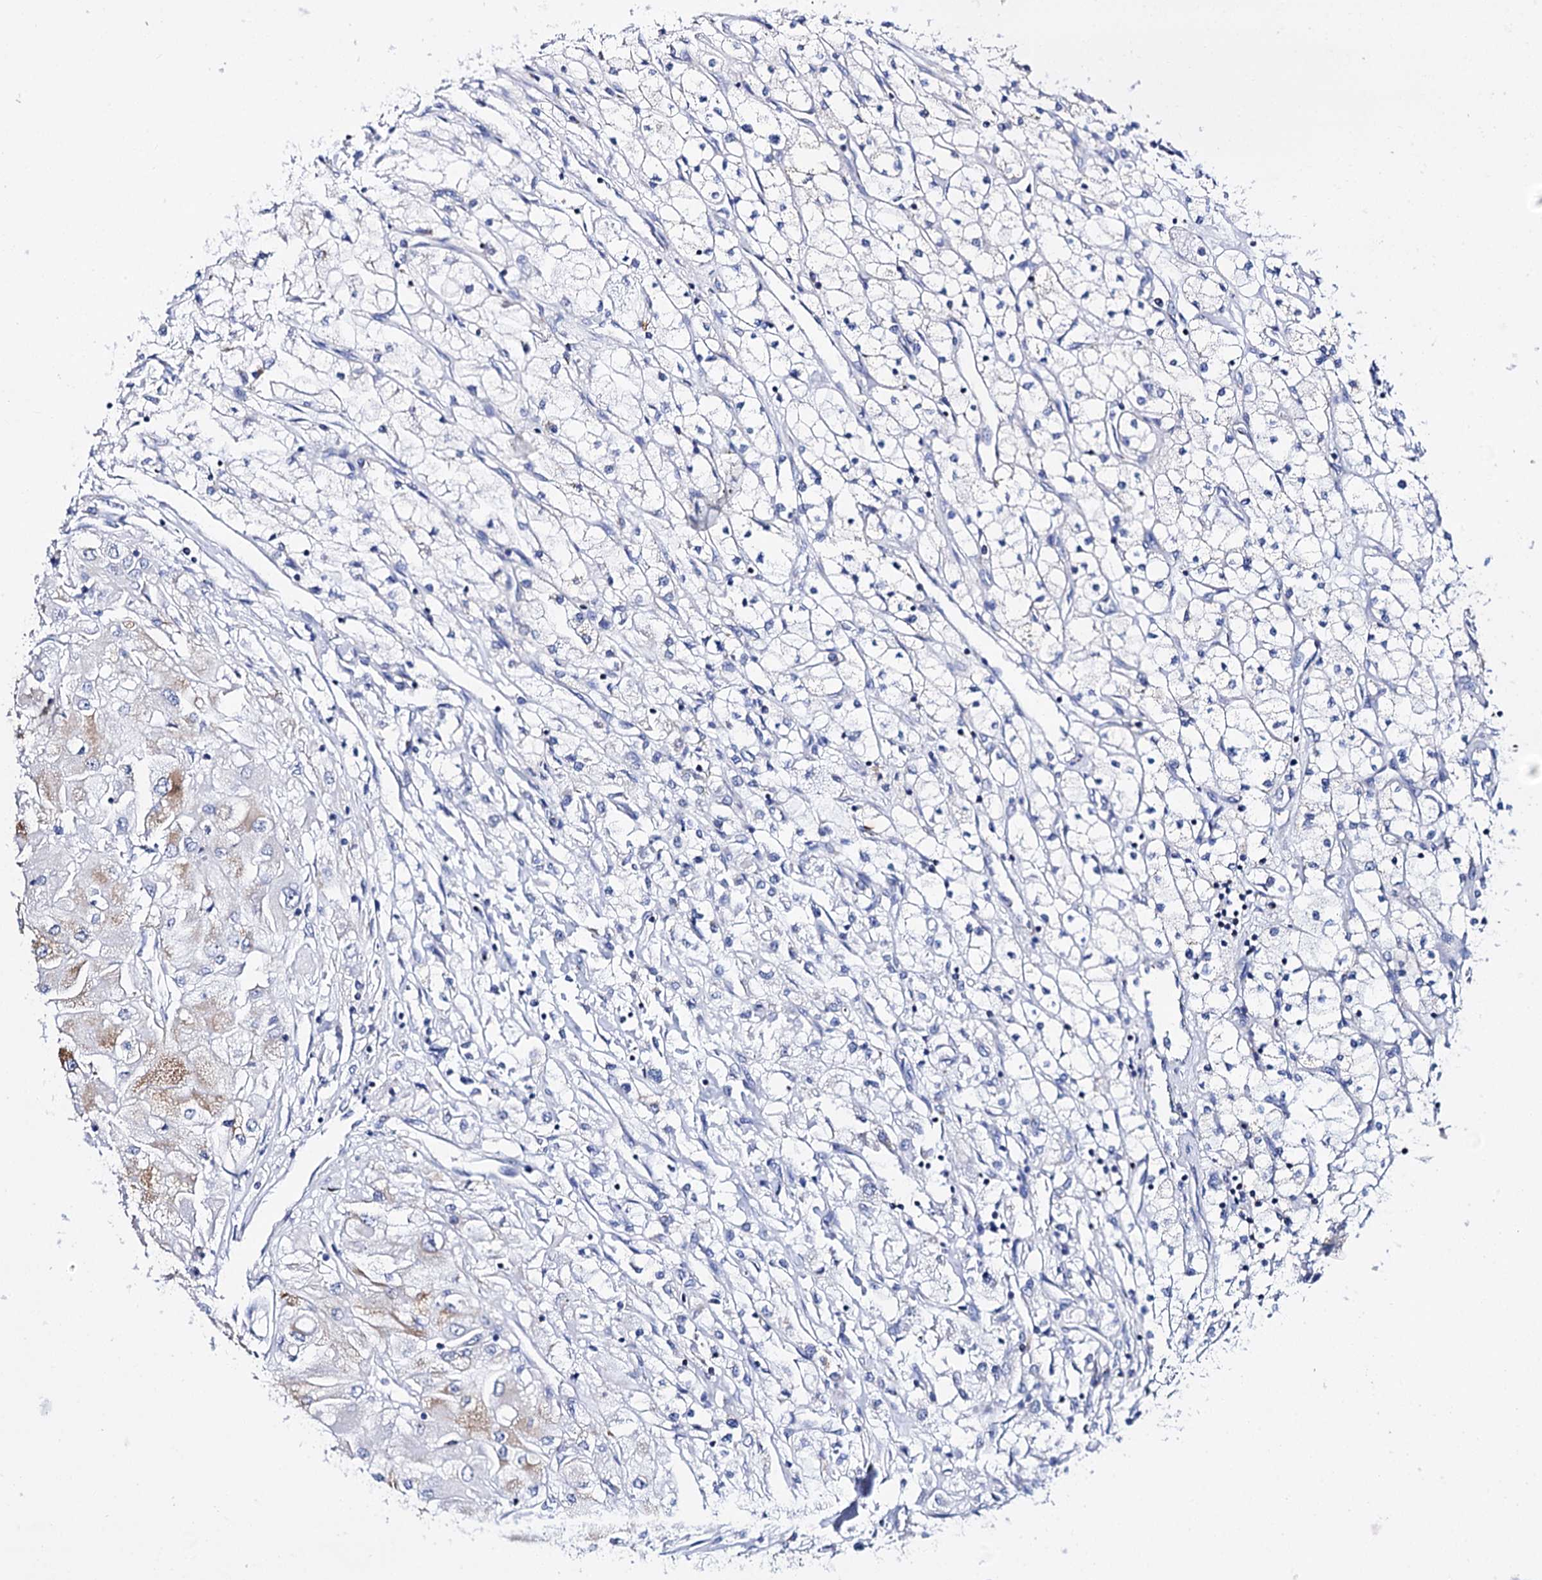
{"staining": {"intensity": "negative", "quantity": "none", "location": "none"}, "tissue": "renal cancer", "cell_type": "Tumor cells", "image_type": "cancer", "snomed": [{"axis": "morphology", "description": "Adenocarcinoma, NOS"}, {"axis": "topography", "description": "Kidney"}], "caption": "Renal adenocarcinoma was stained to show a protein in brown. There is no significant positivity in tumor cells.", "gene": "UBASH3B", "patient": {"sex": "male", "age": 80}}